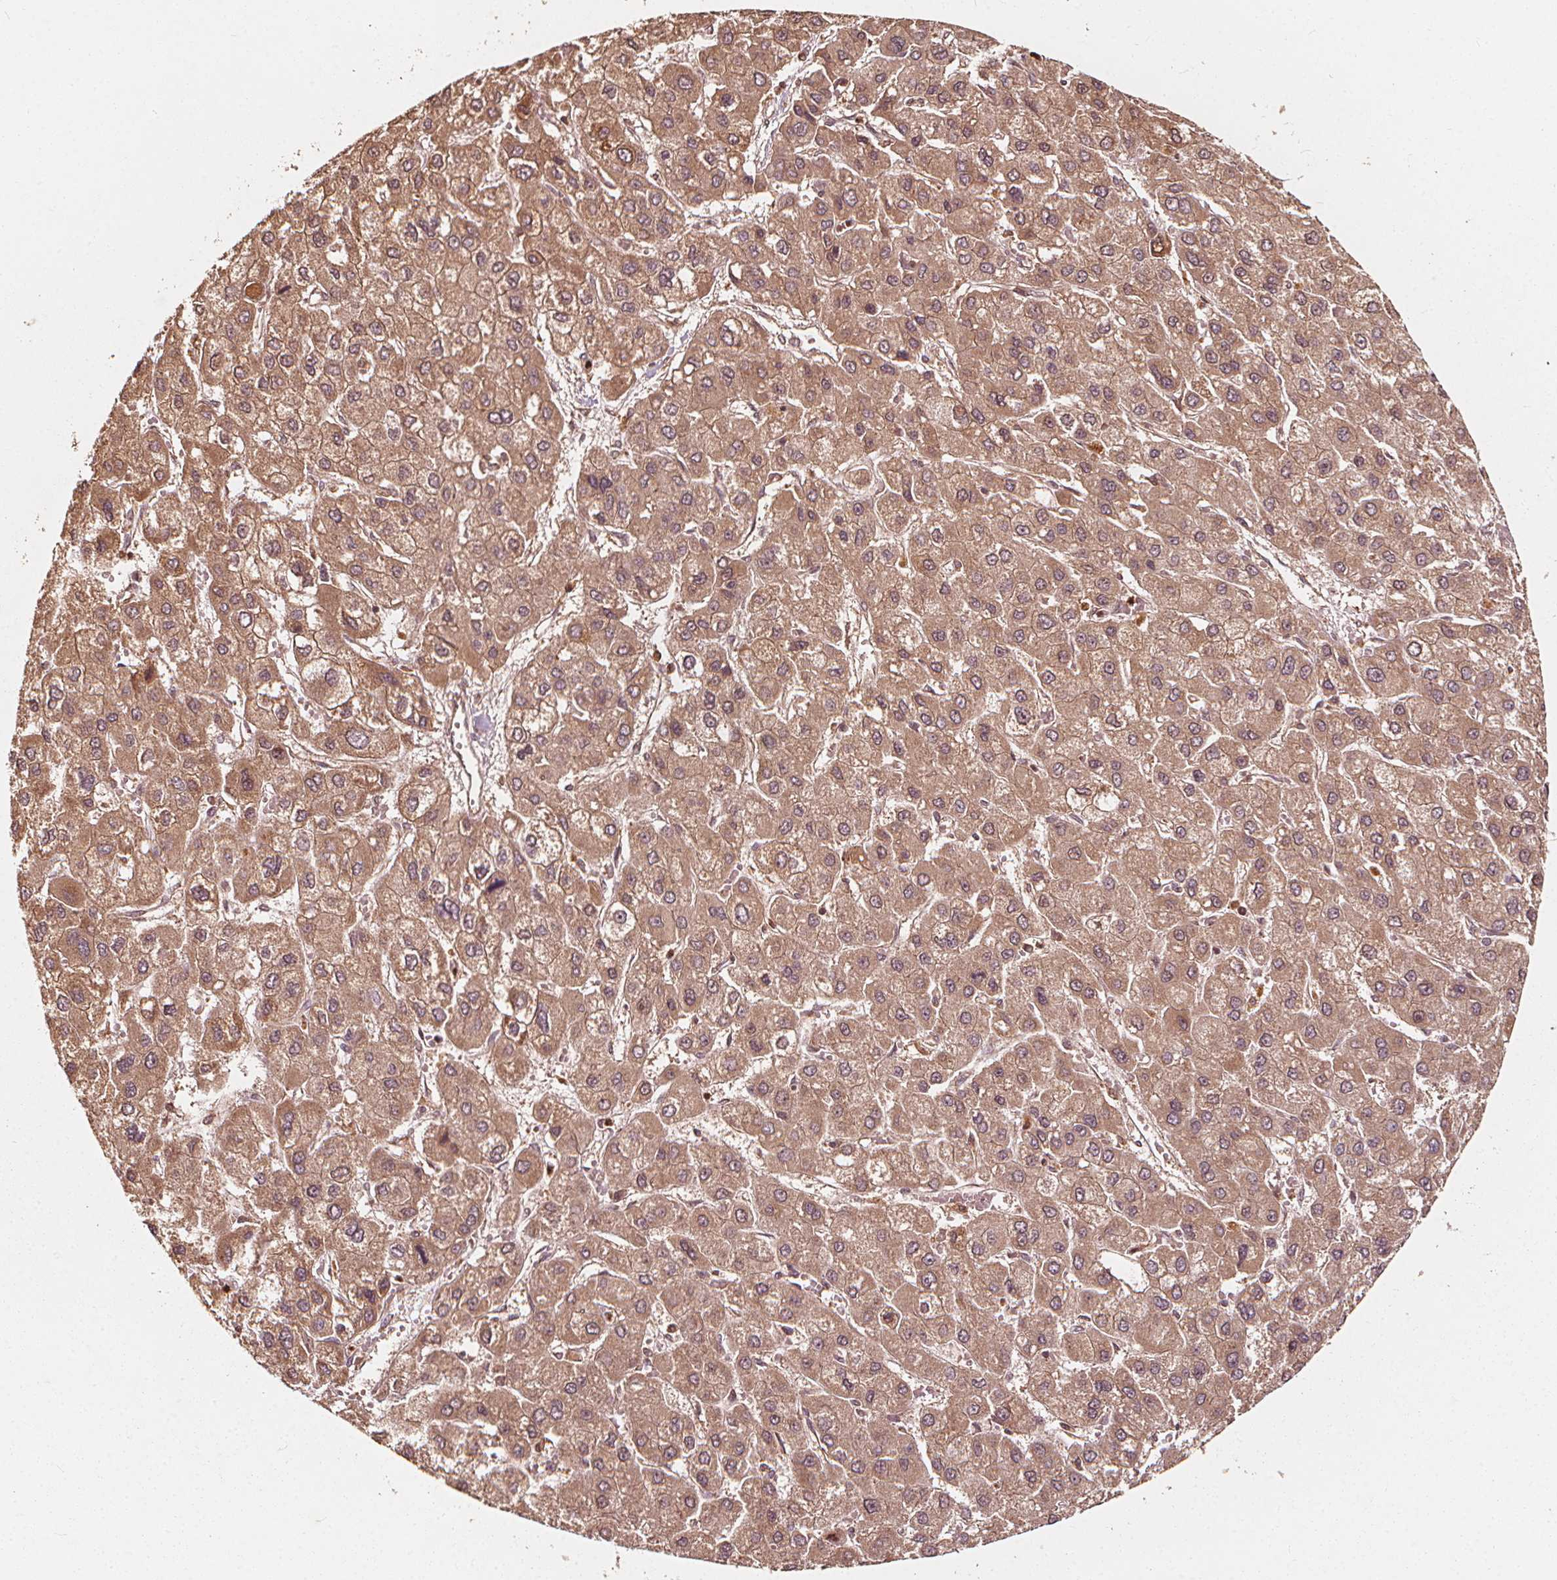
{"staining": {"intensity": "moderate", "quantity": ">75%", "location": "cytoplasmic/membranous"}, "tissue": "liver cancer", "cell_type": "Tumor cells", "image_type": "cancer", "snomed": [{"axis": "morphology", "description": "Carcinoma, Hepatocellular, NOS"}, {"axis": "topography", "description": "Liver"}], "caption": "Human hepatocellular carcinoma (liver) stained with a protein marker reveals moderate staining in tumor cells.", "gene": "NPC1", "patient": {"sex": "female", "age": 41}}